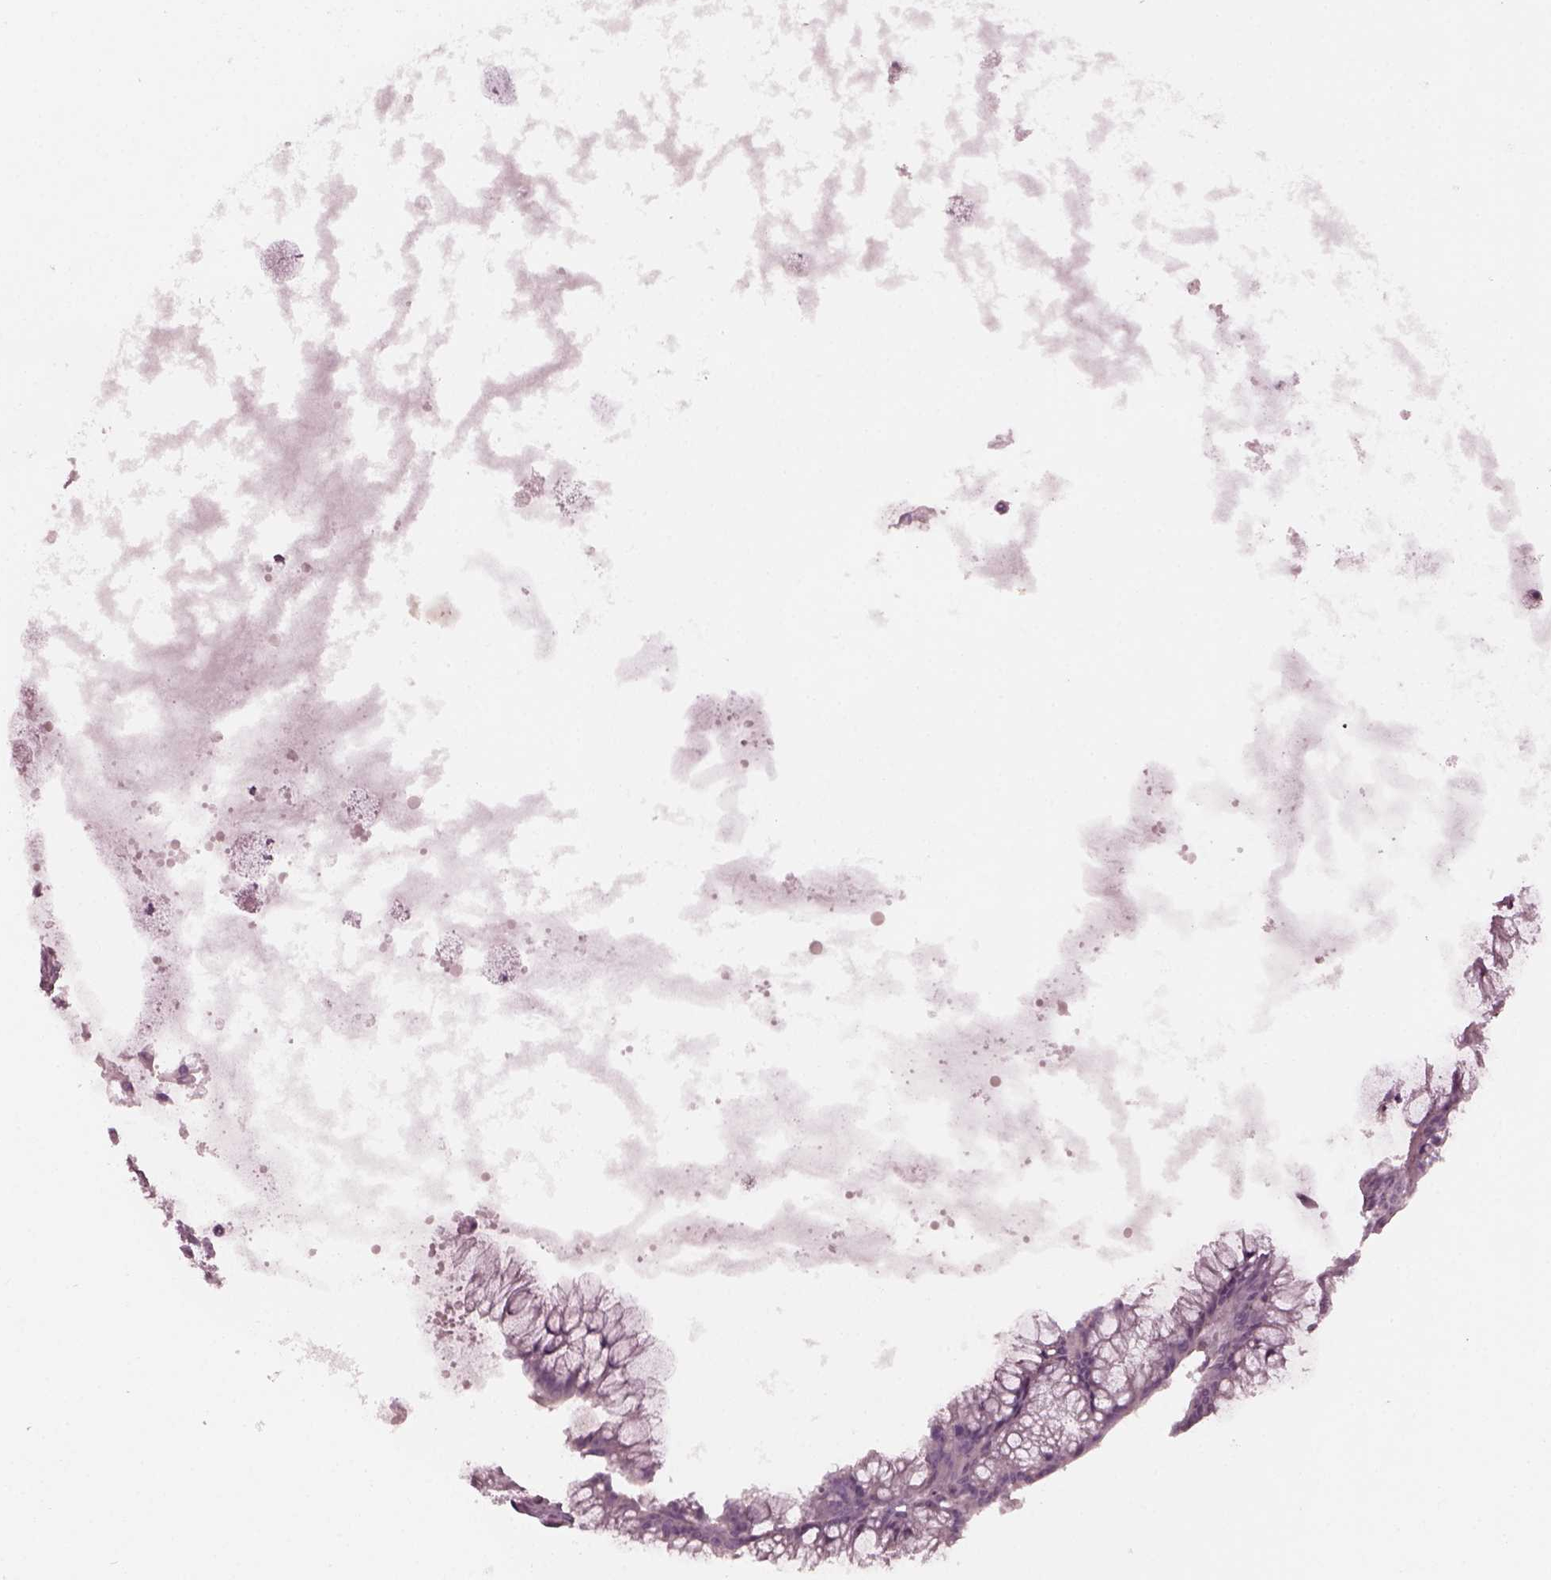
{"staining": {"intensity": "negative", "quantity": "none", "location": "none"}, "tissue": "ovarian cancer", "cell_type": "Tumor cells", "image_type": "cancer", "snomed": [{"axis": "morphology", "description": "Cystadenocarcinoma, mucinous, NOS"}, {"axis": "topography", "description": "Ovary"}], "caption": "IHC image of human ovarian cancer (mucinous cystadenocarcinoma) stained for a protein (brown), which demonstrates no staining in tumor cells.", "gene": "PORCN", "patient": {"sex": "female", "age": 41}}